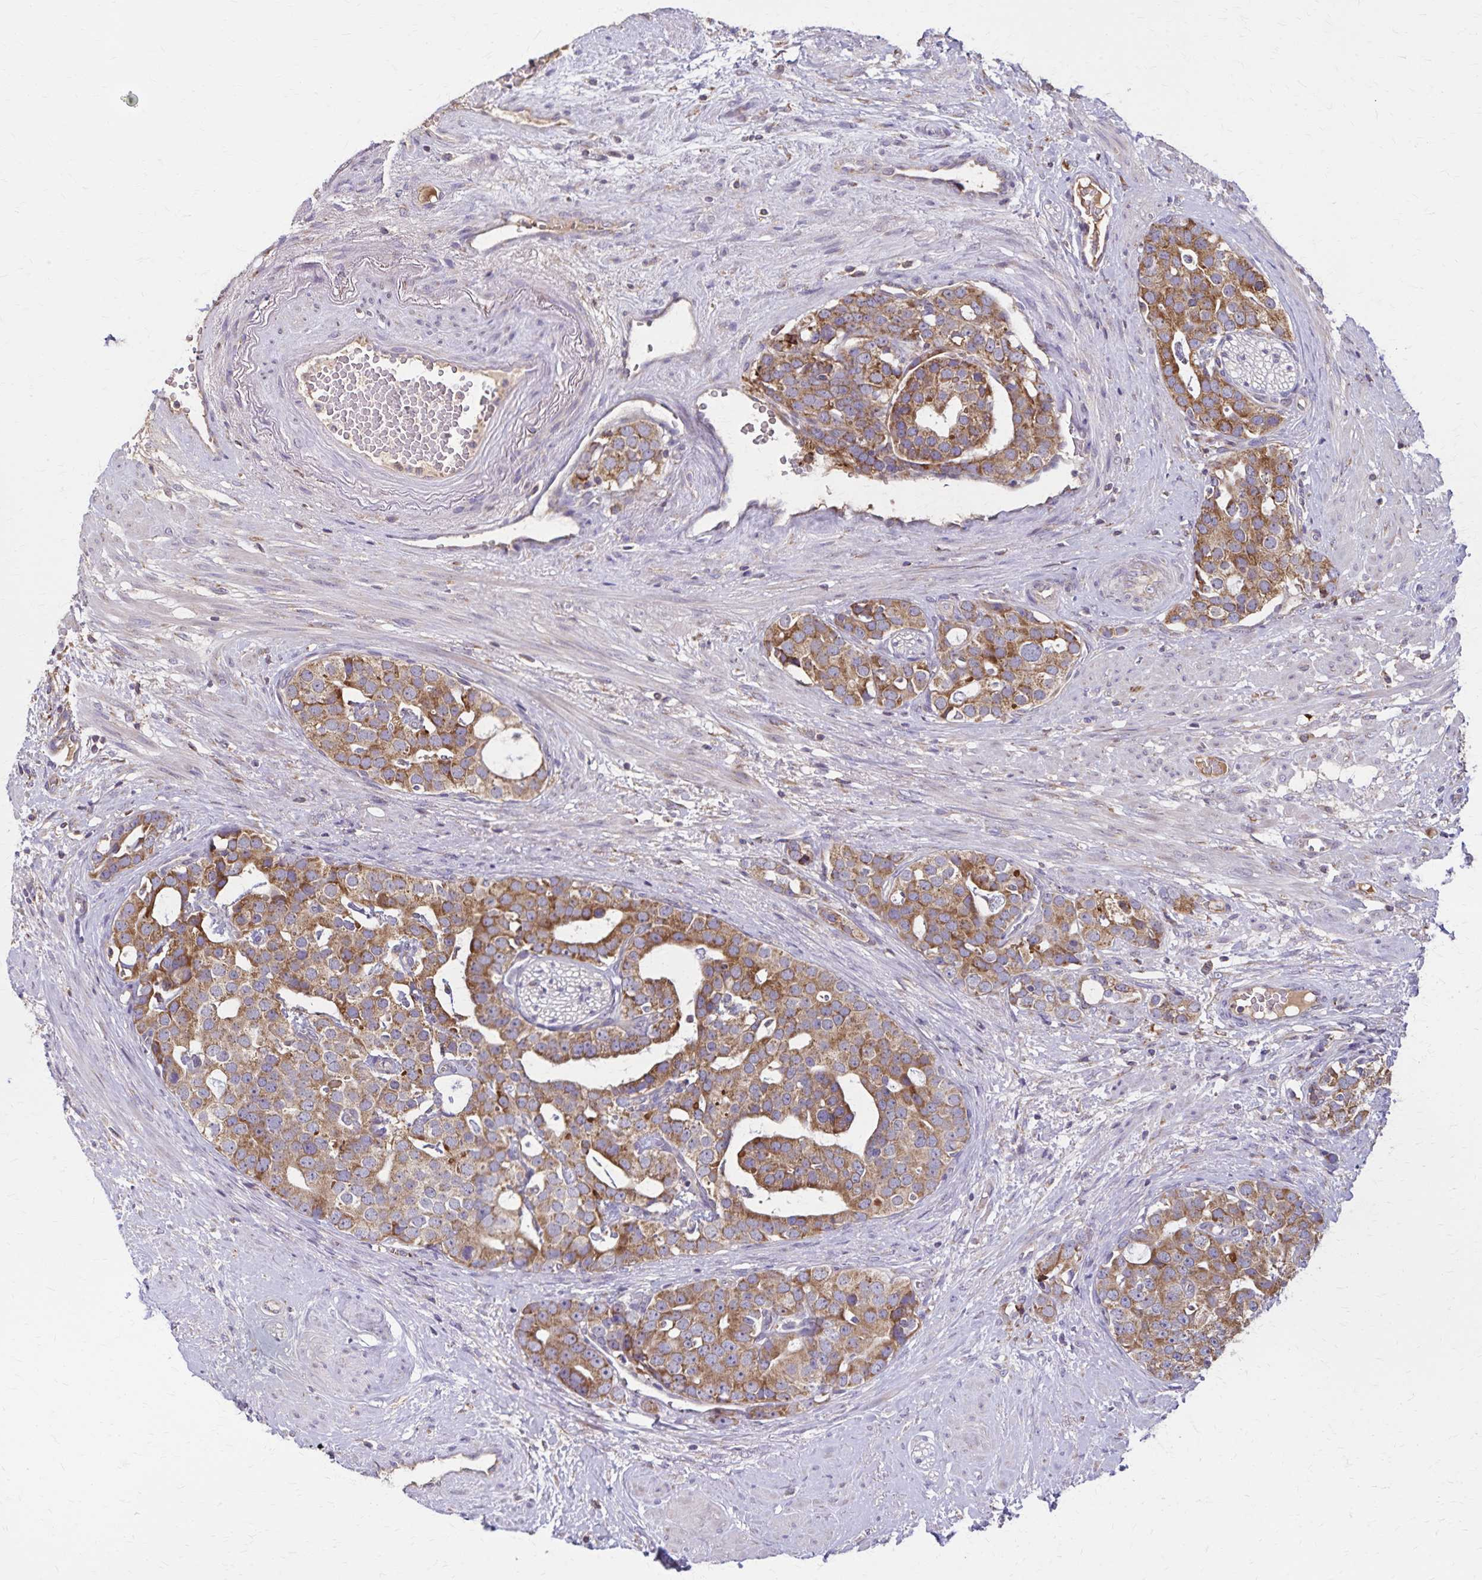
{"staining": {"intensity": "moderate", "quantity": ">75%", "location": "cytoplasmic/membranous"}, "tissue": "prostate cancer", "cell_type": "Tumor cells", "image_type": "cancer", "snomed": [{"axis": "morphology", "description": "Adenocarcinoma, High grade"}, {"axis": "topography", "description": "Prostate"}], "caption": "Protein positivity by IHC demonstrates moderate cytoplasmic/membranous staining in approximately >75% of tumor cells in prostate cancer.", "gene": "RNF10", "patient": {"sex": "male", "age": 71}}